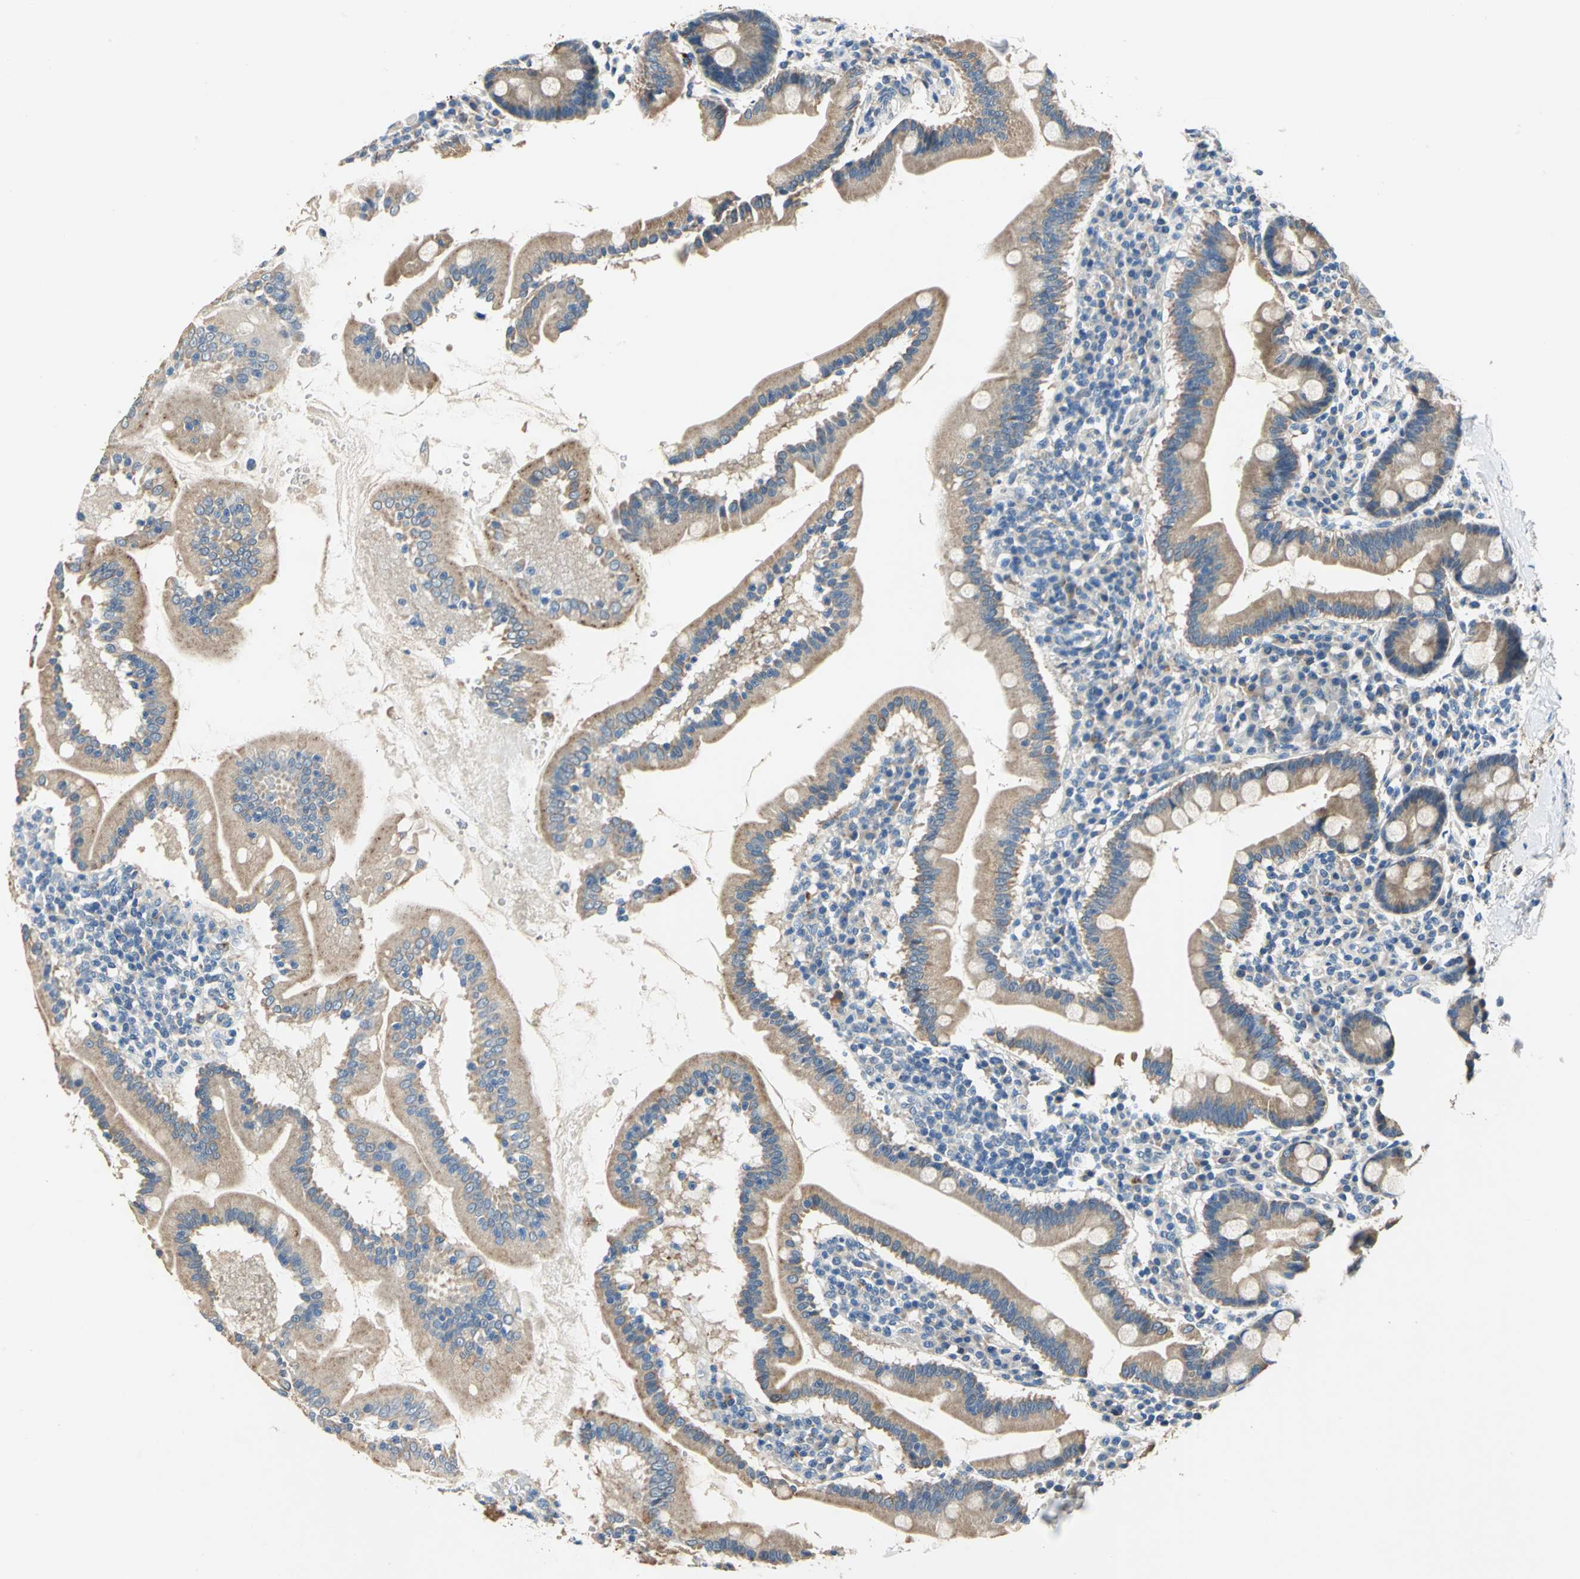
{"staining": {"intensity": "moderate", "quantity": ">75%", "location": "cytoplasmic/membranous"}, "tissue": "duodenum", "cell_type": "Glandular cells", "image_type": "normal", "snomed": [{"axis": "morphology", "description": "Normal tissue, NOS"}, {"axis": "topography", "description": "Duodenum"}], "caption": "IHC (DAB (3,3'-diaminobenzidine)) staining of normal human duodenum exhibits moderate cytoplasmic/membranous protein staining in approximately >75% of glandular cells. Nuclei are stained in blue.", "gene": "RASD2", "patient": {"sex": "male", "age": 50}}